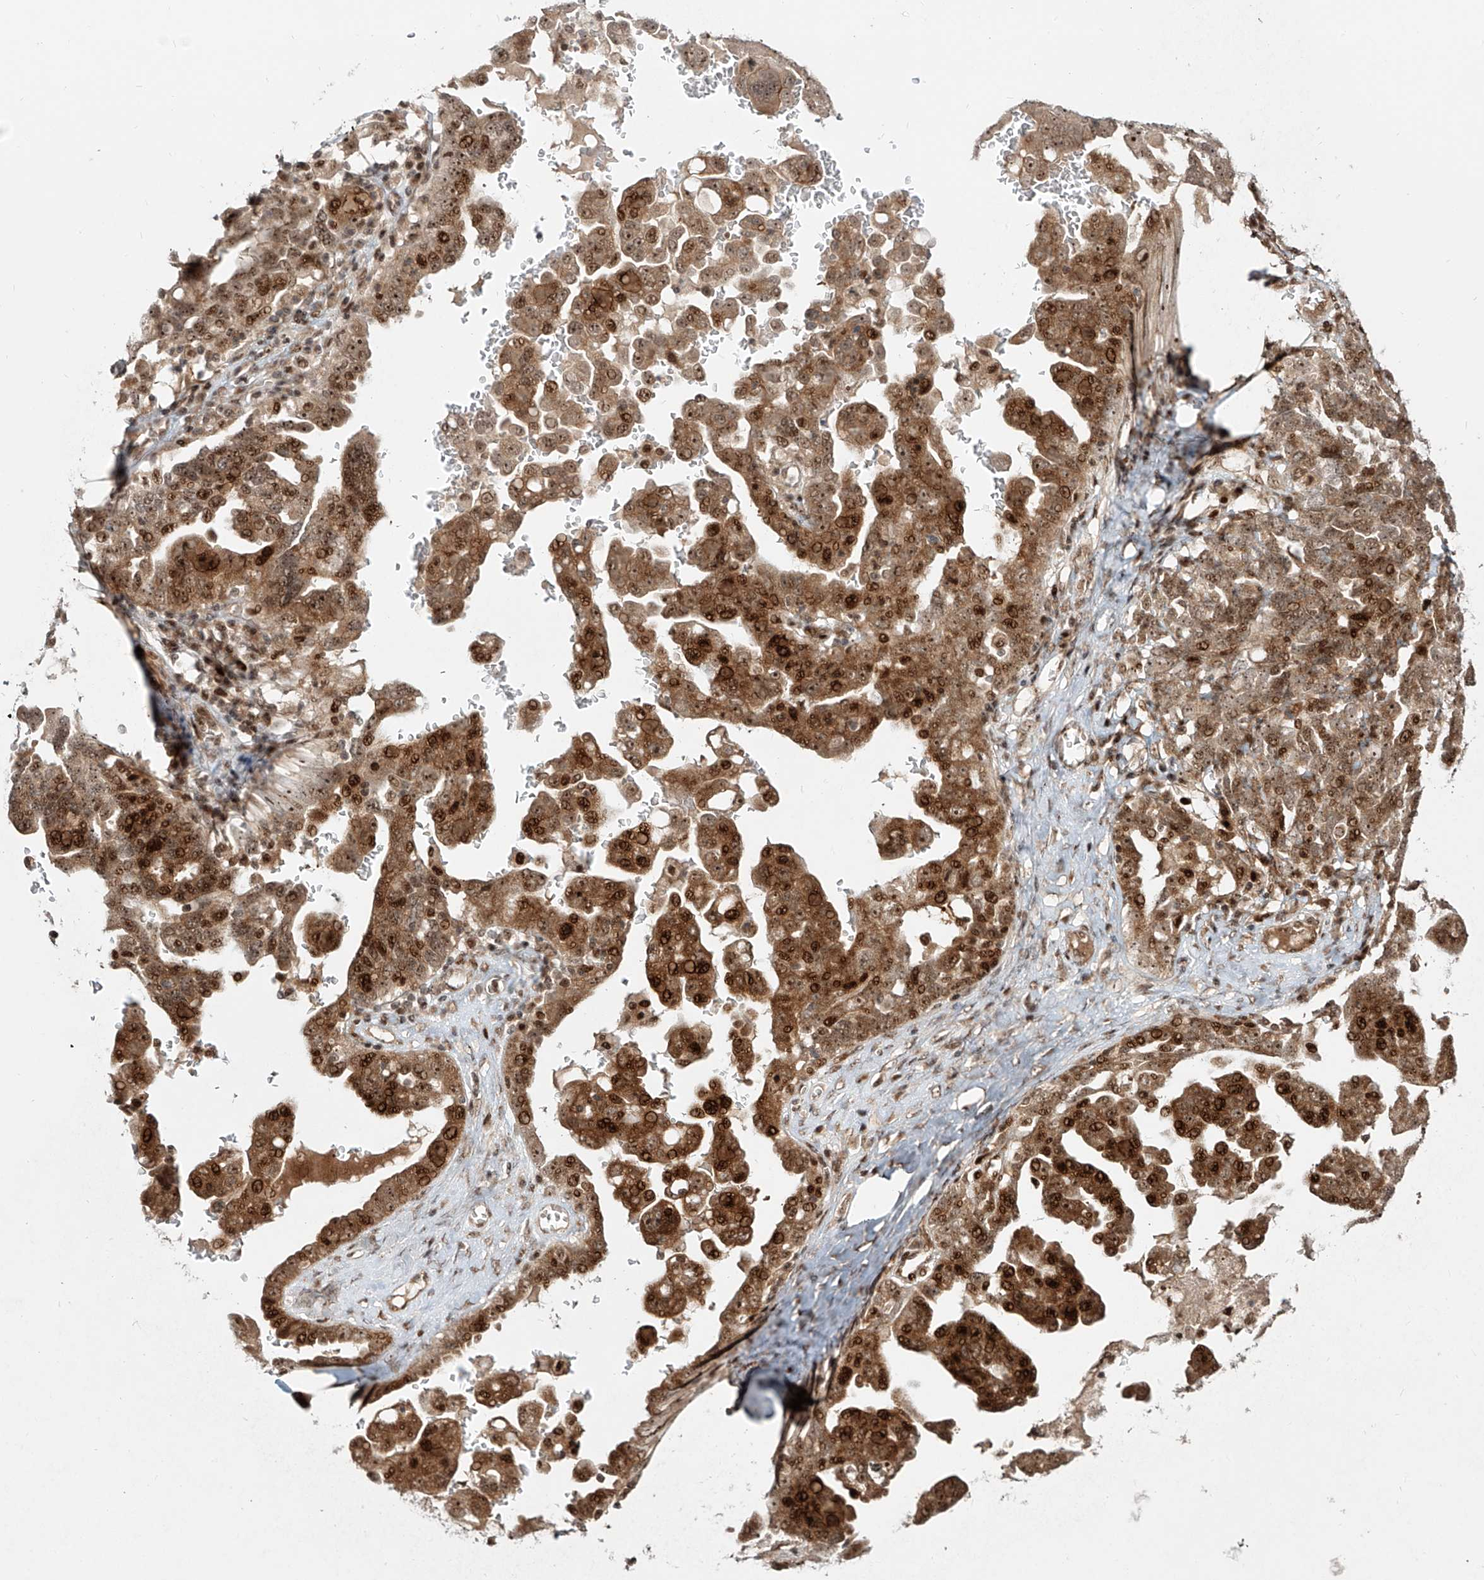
{"staining": {"intensity": "moderate", "quantity": ">75%", "location": "cytoplasmic/membranous,nuclear"}, "tissue": "ovarian cancer", "cell_type": "Tumor cells", "image_type": "cancer", "snomed": [{"axis": "morphology", "description": "Carcinoma, endometroid"}, {"axis": "topography", "description": "Ovary"}], "caption": "IHC image of ovarian cancer stained for a protein (brown), which exhibits medium levels of moderate cytoplasmic/membranous and nuclear positivity in about >75% of tumor cells.", "gene": "ZNF710", "patient": {"sex": "female", "age": 62}}